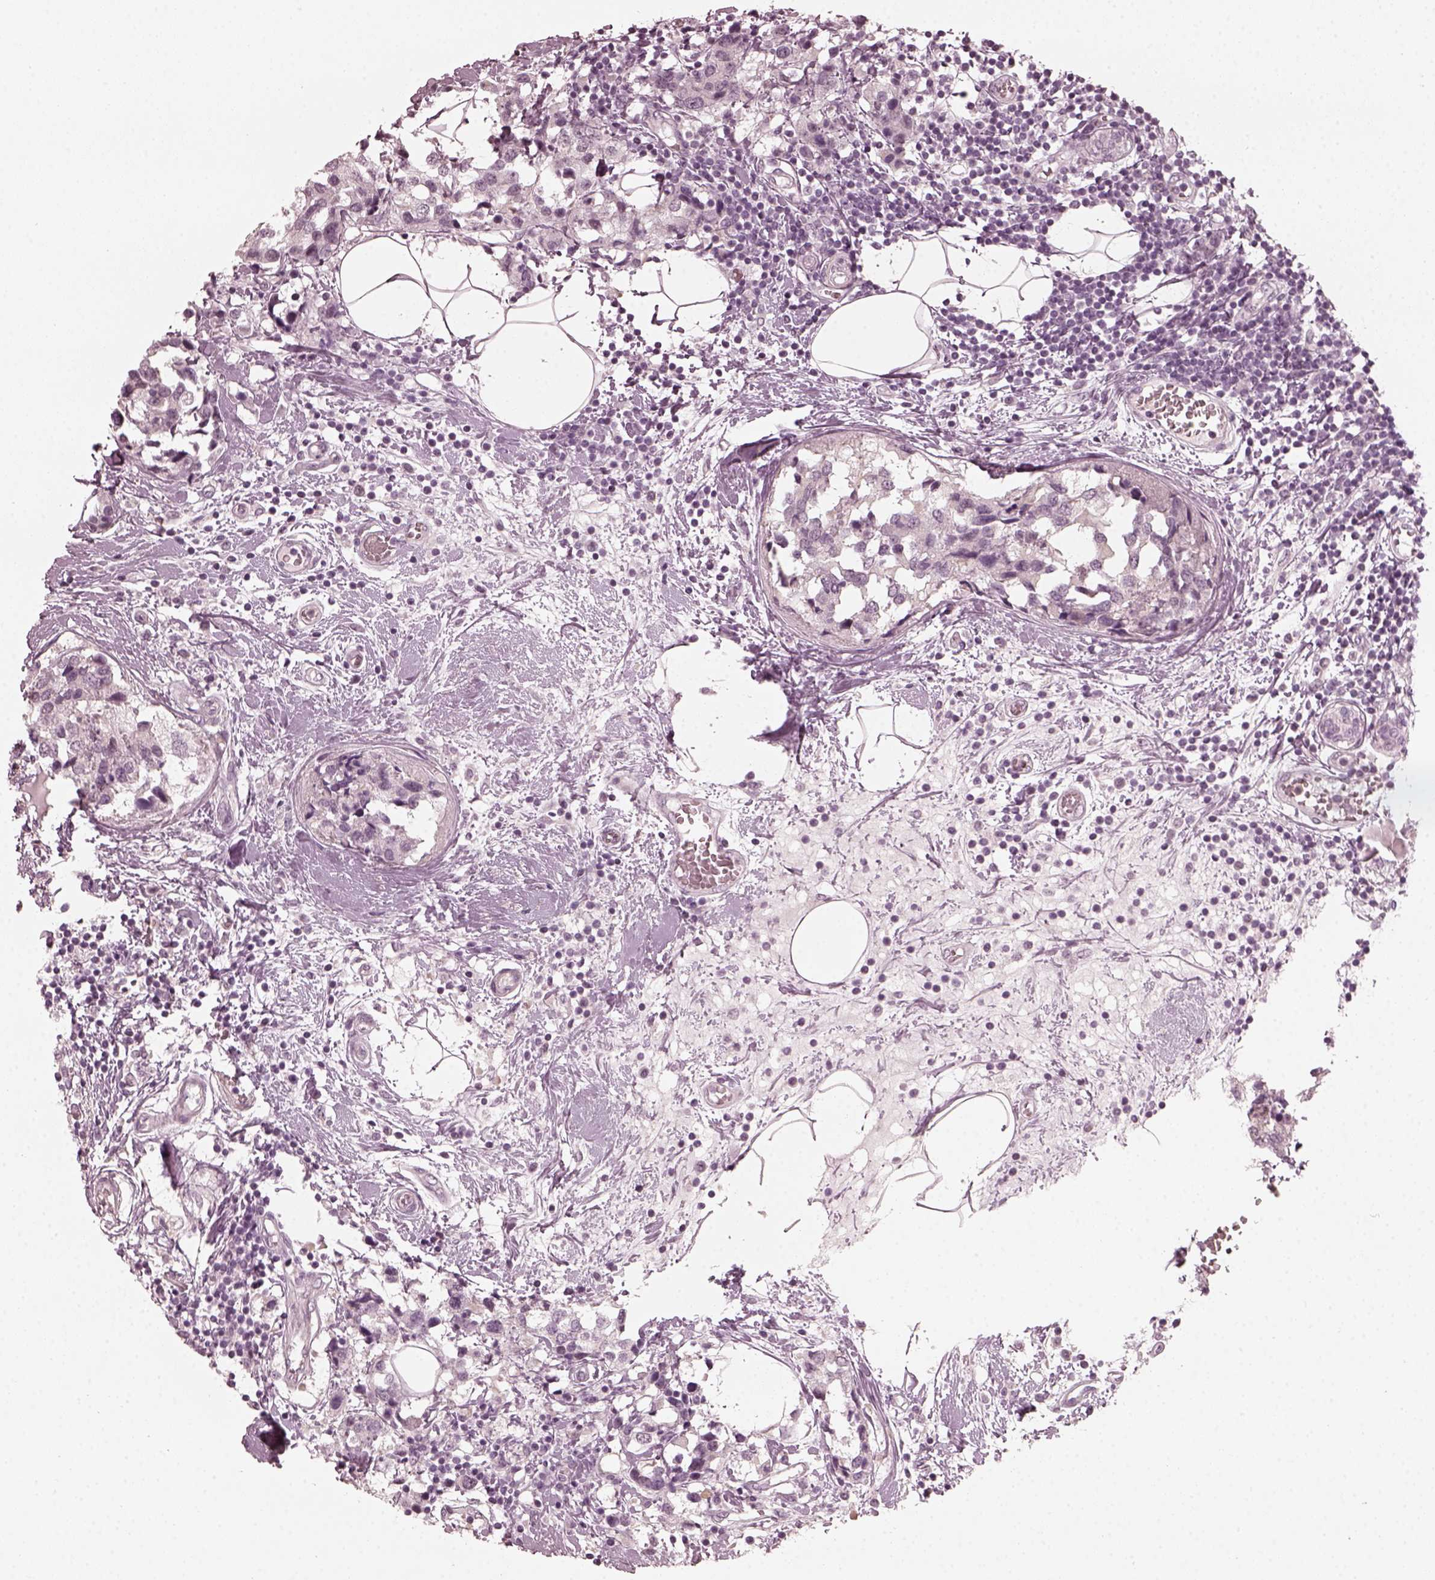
{"staining": {"intensity": "negative", "quantity": "none", "location": "none"}, "tissue": "breast cancer", "cell_type": "Tumor cells", "image_type": "cancer", "snomed": [{"axis": "morphology", "description": "Lobular carcinoma"}, {"axis": "topography", "description": "Breast"}], "caption": "DAB immunohistochemical staining of lobular carcinoma (breast) shows no significant expression in tumor cells.", "gene": "CCDC170", "patient": {"sex": "female", "age": 59}}